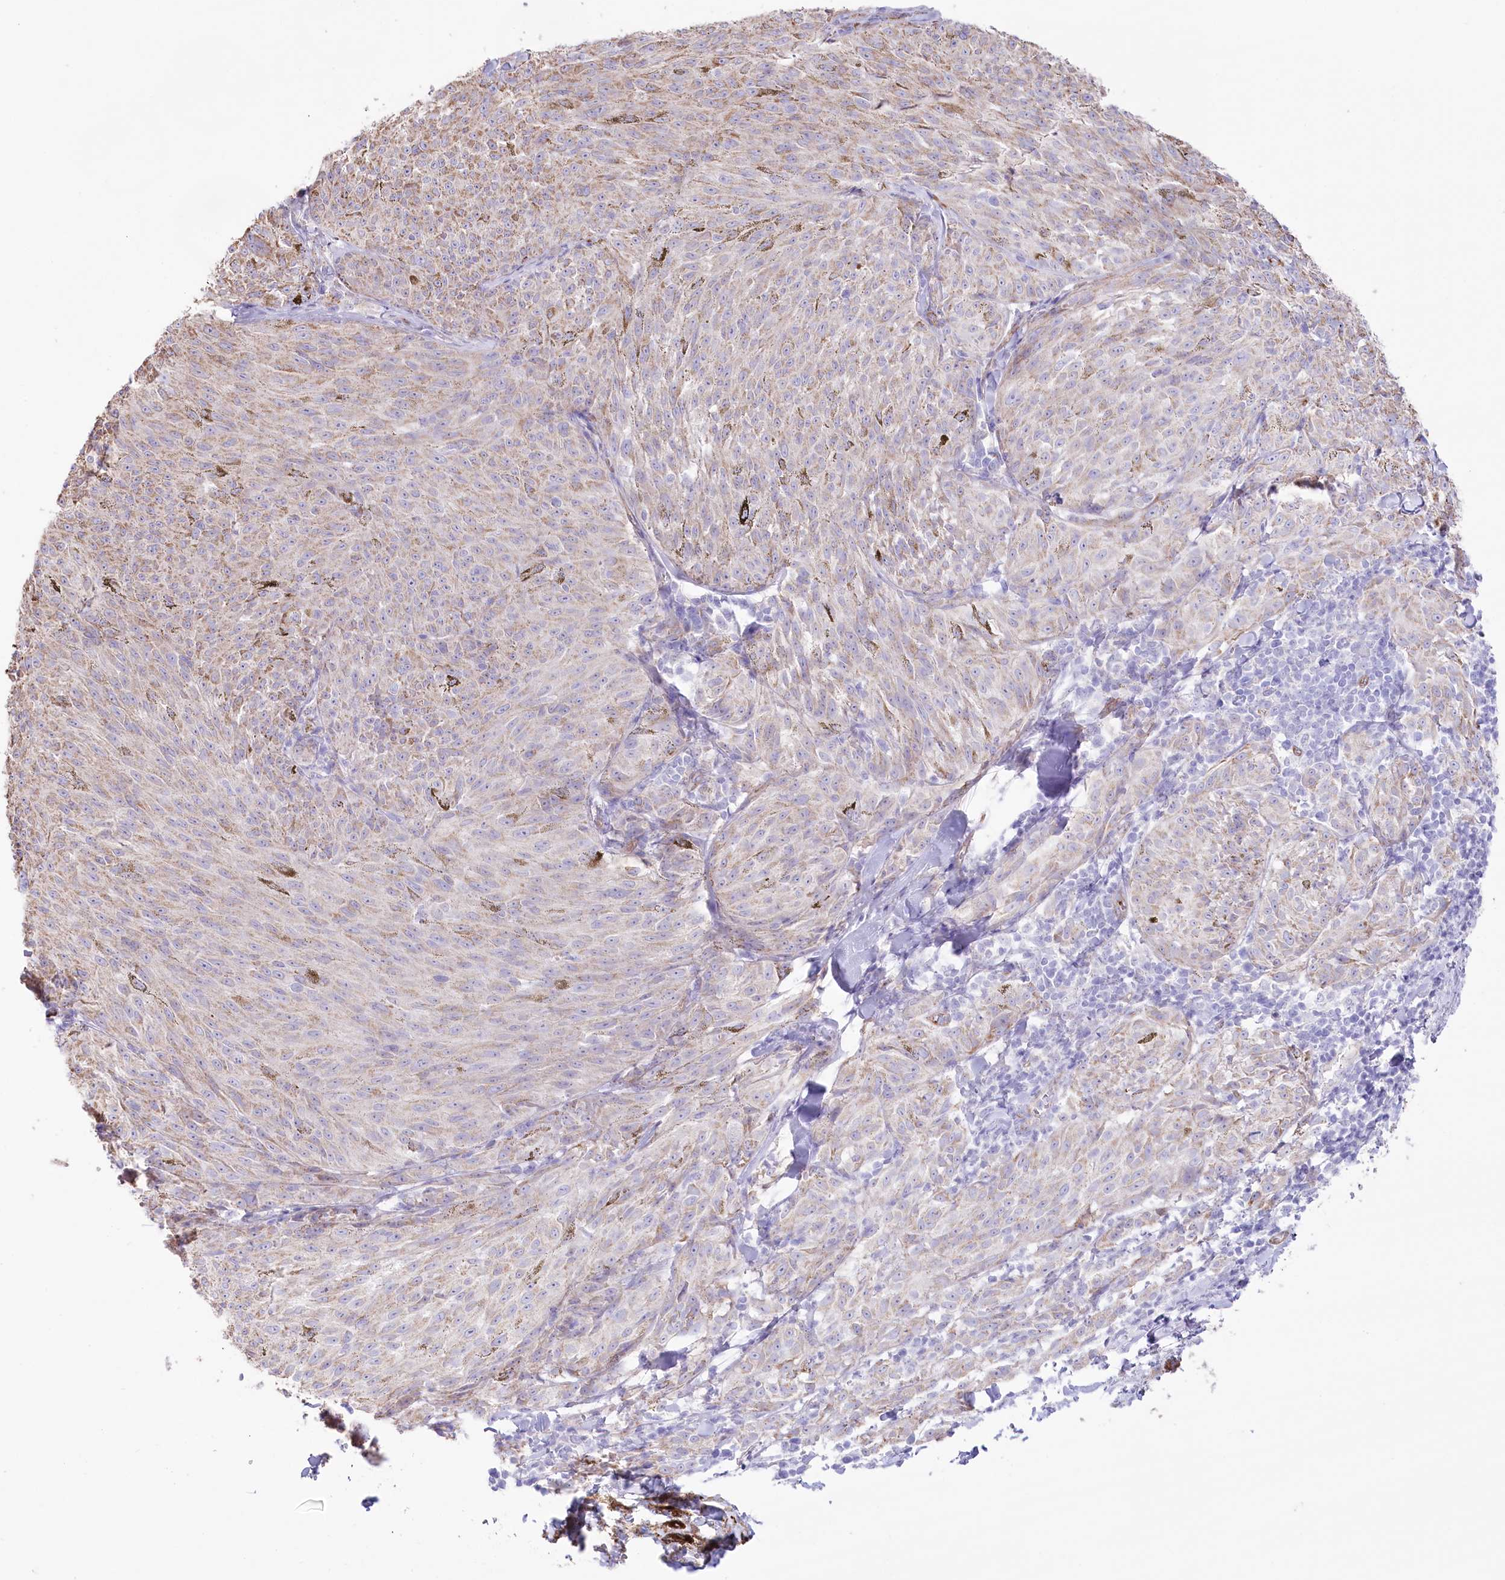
{"staining": {"intensity": "weak", "quantity": "<25%", "location": "cytoplasmic/membranous"}, "tissue": "melanoma", "cell_type": "Tumor cells", "image_type": "cancer", "snomed": [{"axis": "morphology", "description": "Malignant melanoma, NOS"}, {"axis": "topography", "description": "Skin"}], "caption": "Histopathology image shows no protein positivity in tumor cells of melanoma tissue. The staining was performed using DAB to visualize the protein expression in brown, while the nuclei were stained in blue with hematoxylin (Magnification: 20x).", "gene": "SLC39A10", "patient": {"sex": "female", "age": 72}}